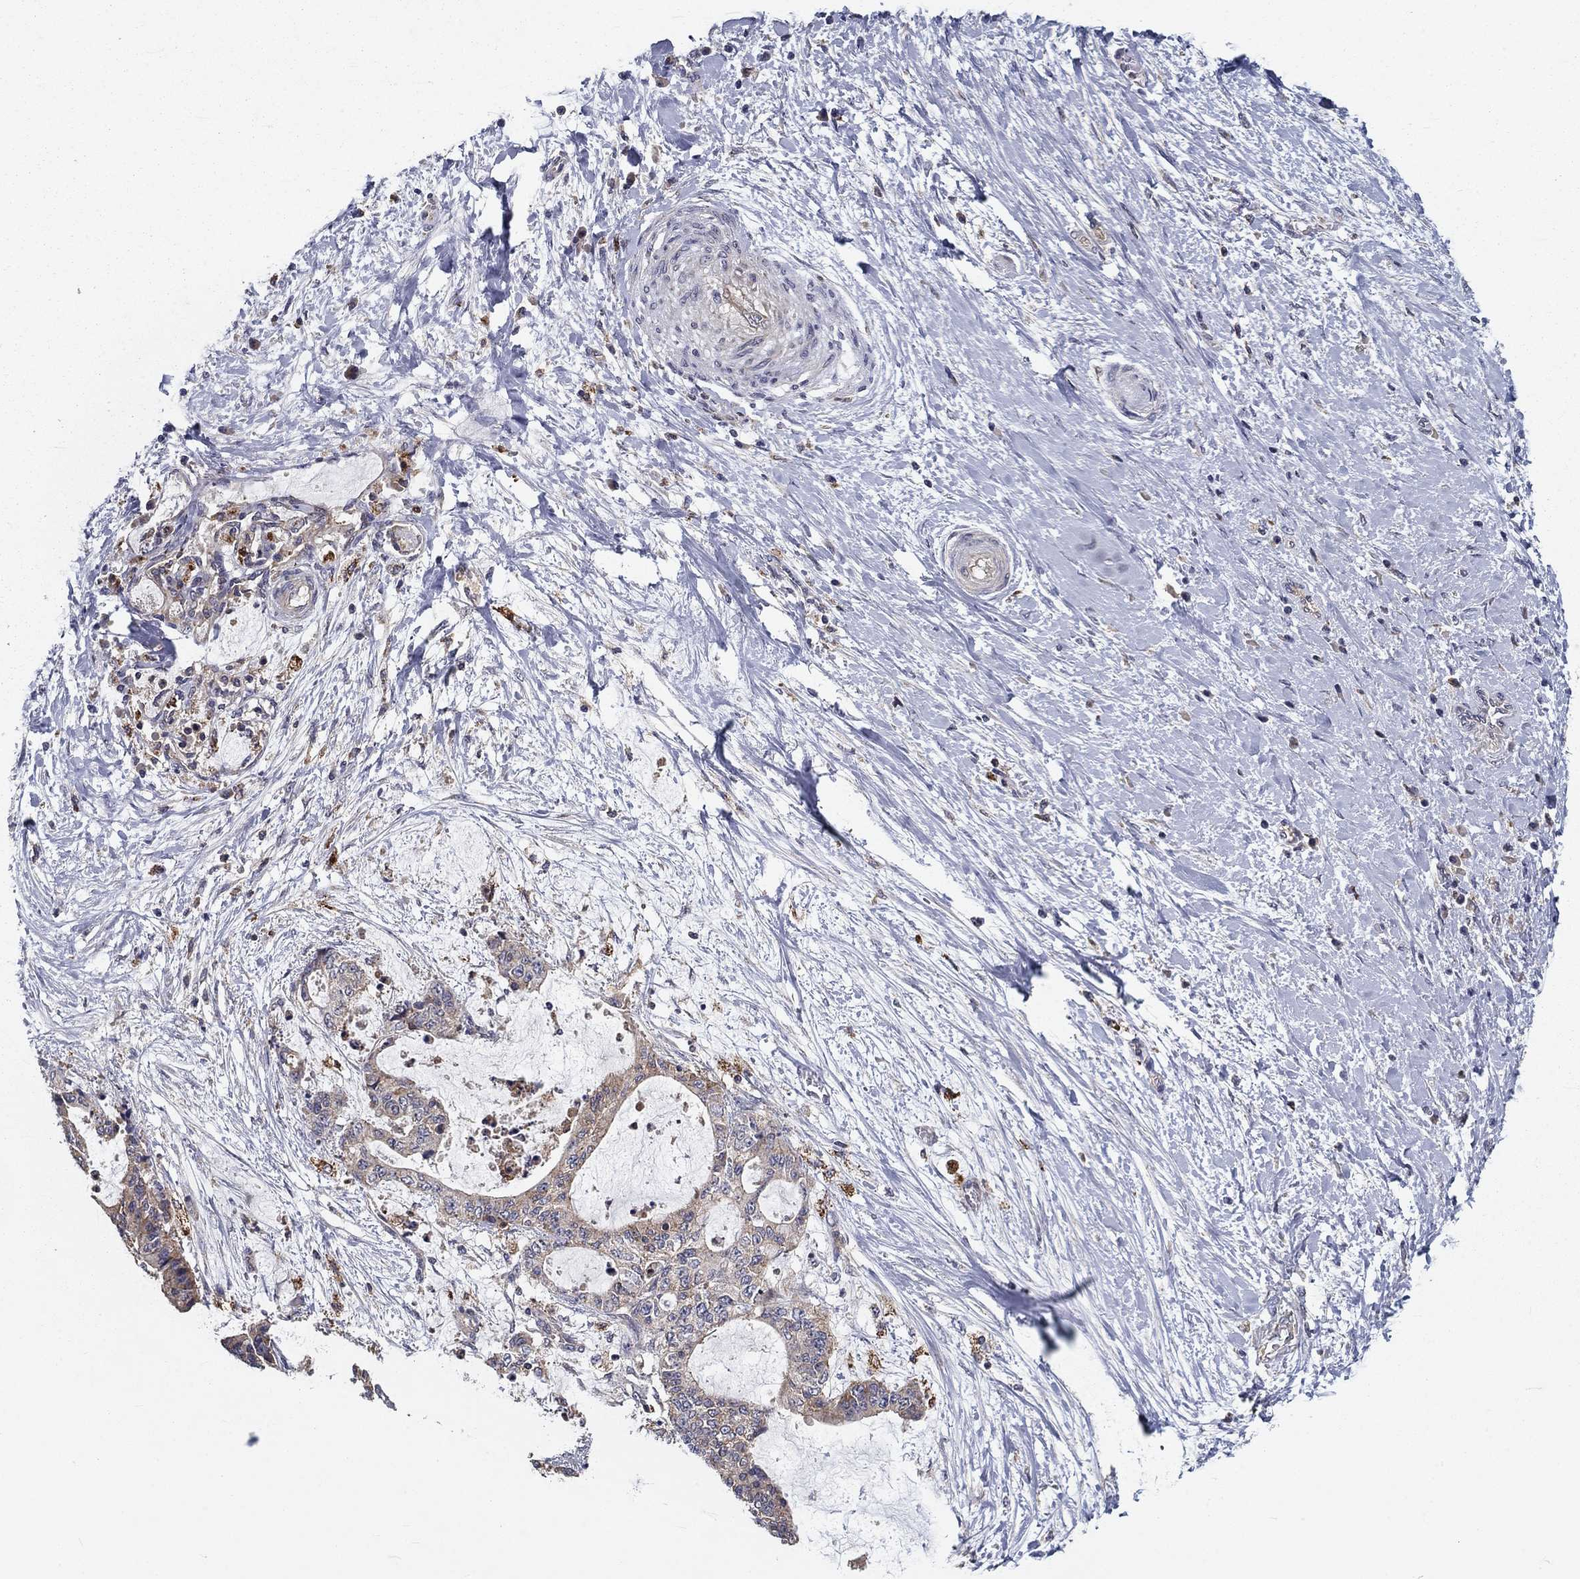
{"staining": {"intensity": "negative", "quantity": "none", "location": "none"}, "tissue": "liver cancer", "cell_type": "Tumor cells", "image_type": "cancer", "snomed": [{"axis": "morphology", "description": "Cholangiocarcinoma"}, {"axis": "topography", "description": "Liver"}], "caption": "Cholangiocarcinoma (liver) was stained to show a protein in brown. There is no significant positivity in tumor cells.", "gene": "ALDH4A1", "patient": {"sex": "female", "age": 73}}